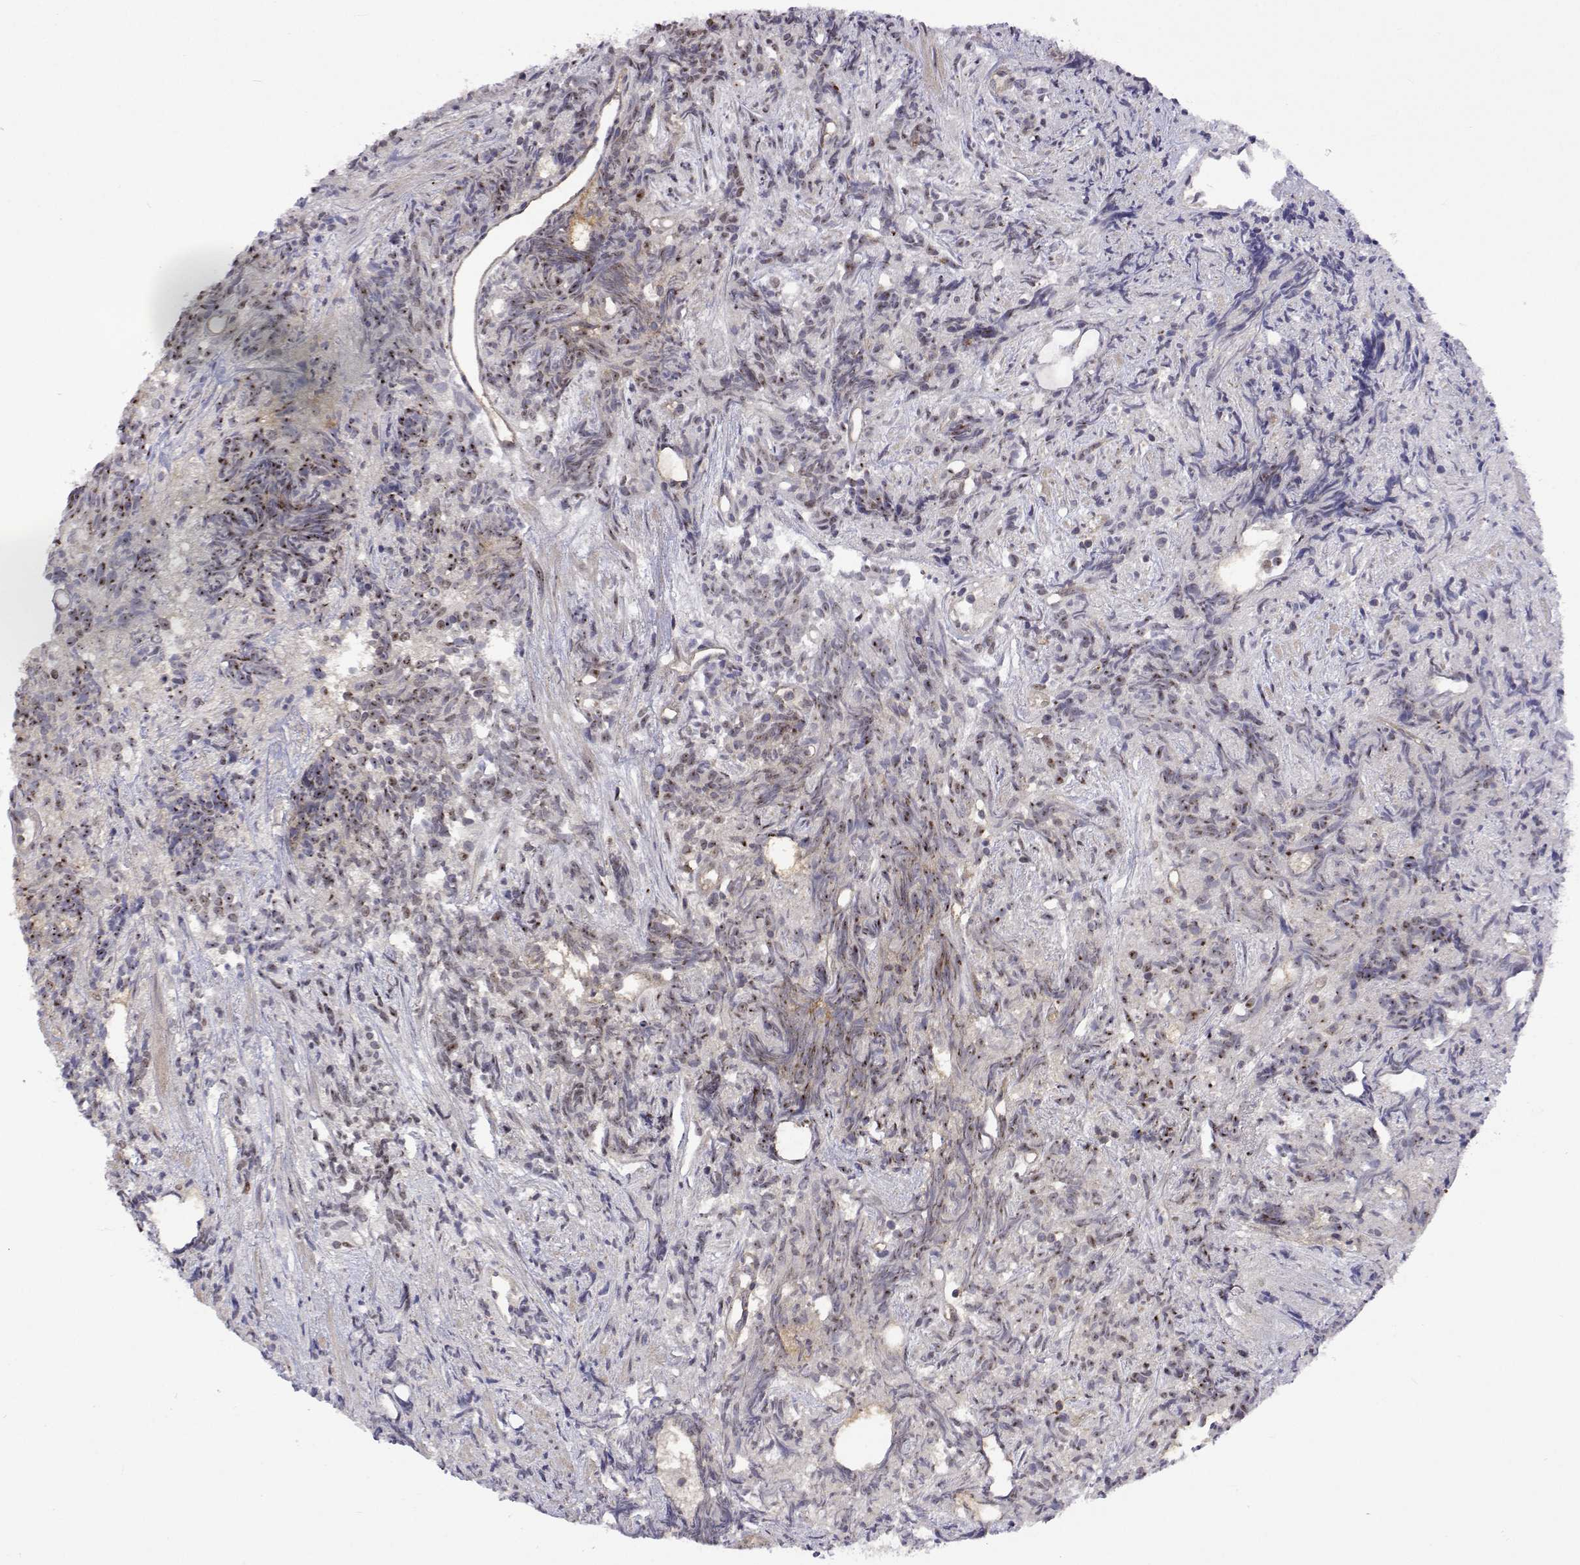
{"staining": {"intensity": "weak", "quantity": "25%-75%", "location": "nuclear"}, "tissue": "prostate cancer", "cell_type": "Tumor cells", "image_type": "cancer", "snomed": [{"axis": "morphology", "description": "Adenocarcinoma, High grade"}, {"axis": "topography", "description": "Prostate"}], "caption": "A high-resolution micrograph shows IHC staining of prostate cancer, which demonstrates weak nuclear expression in approximately 25%-75% of tumor cells.", "gene": "NHP2", "patient": {"sex": "male", "age": 58}}